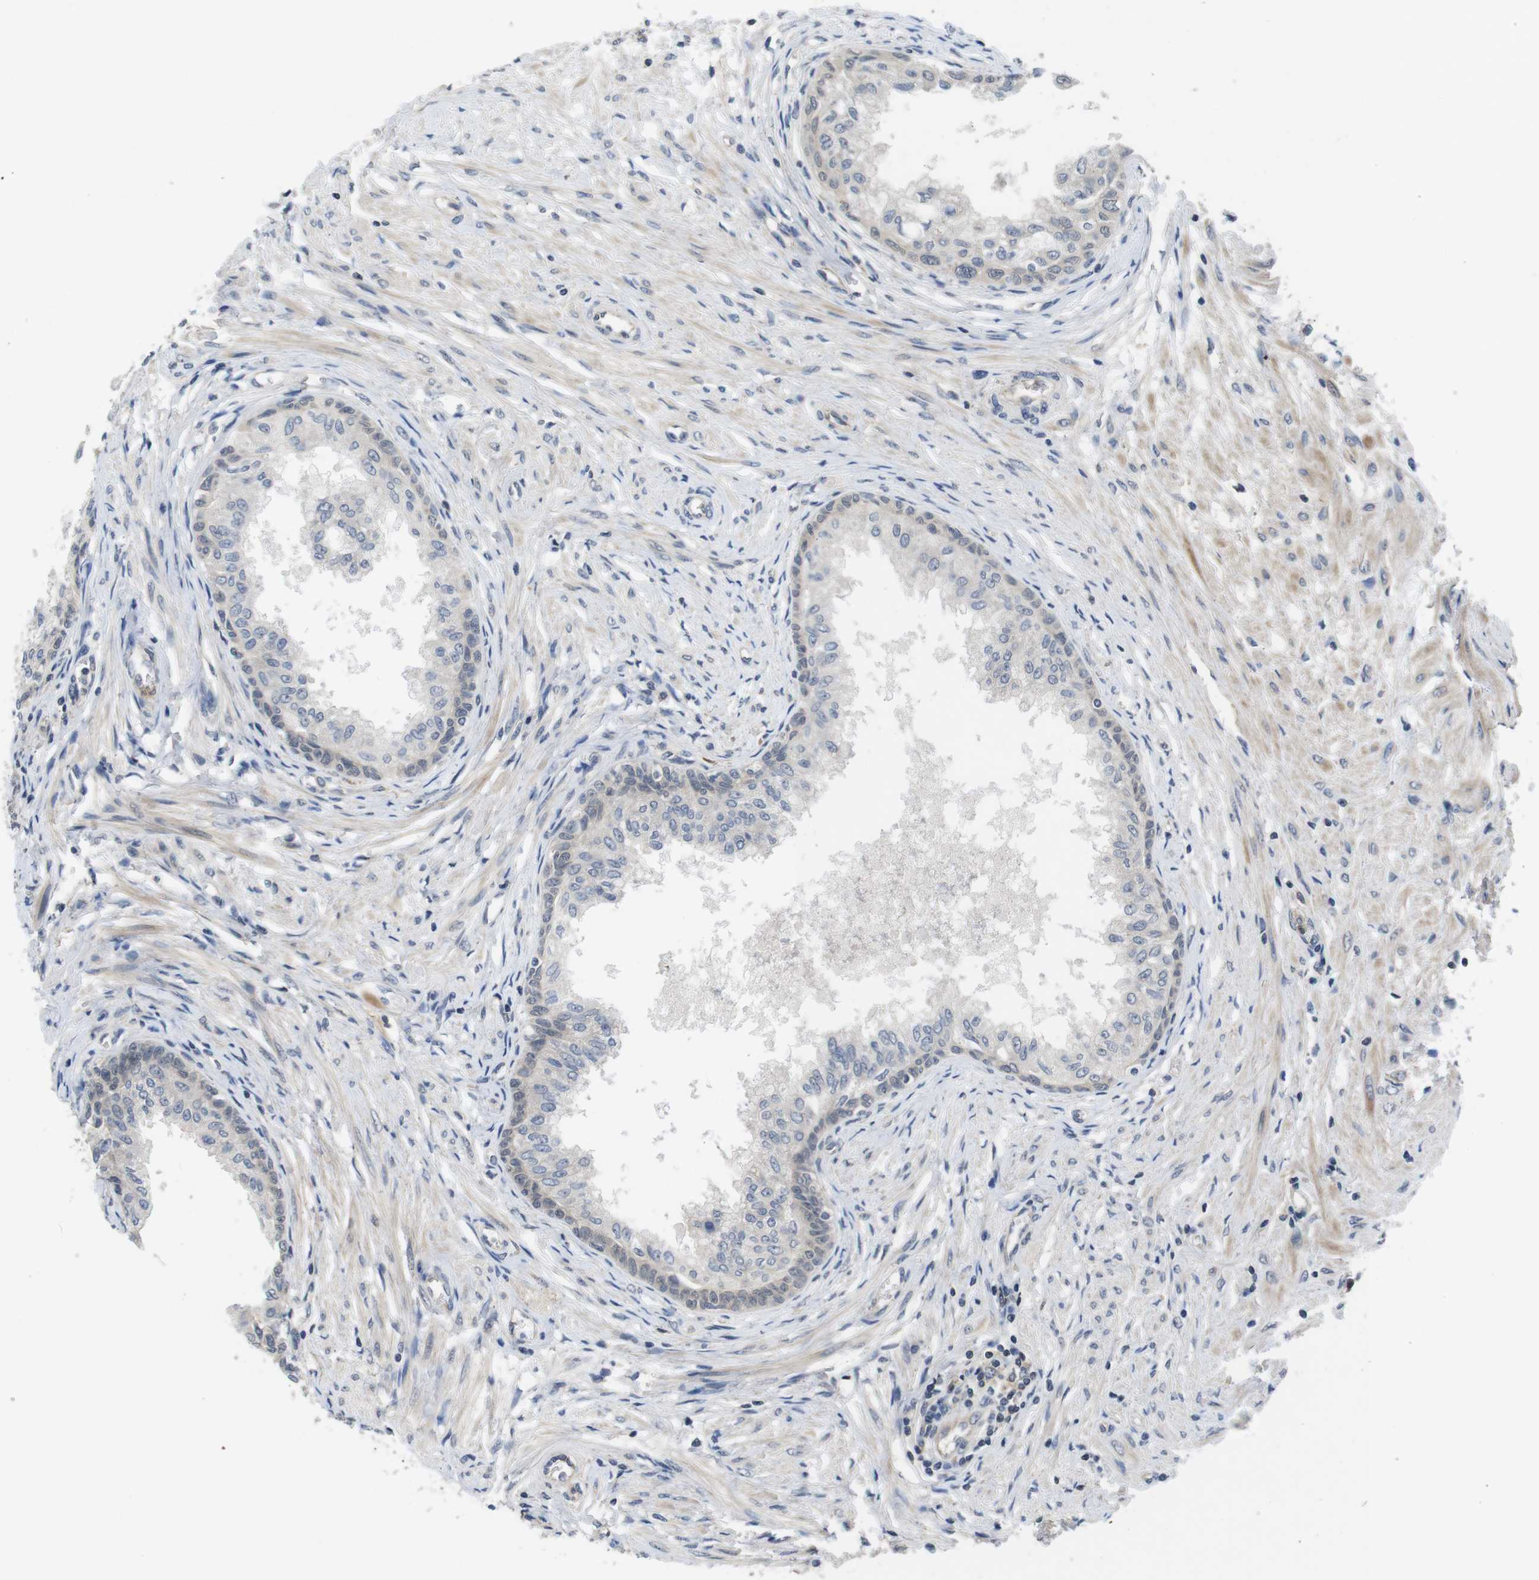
{"staining": {"intensity": "negative", "quantity": "none", "location": "none"}, "tissue": "prostate", "cell_type": "Glandular cells", "image_type": "normal", "snomed": [{"axis": "morphology", "description": "Normal tissue, NOS"}, {"axis": "topography", "description": "Prostate"}, {"axis": "topography", "description": "Seminal veicle"}], "caption": "There is no significant positivity in glandular cells of prostate. (DAB (3,3'-diaminobenzidine) immunohistochemistry (IHC) with hematoxylin counter stain).", "gene": "FADD", "patient": {"sex": "male", "age": 60}}